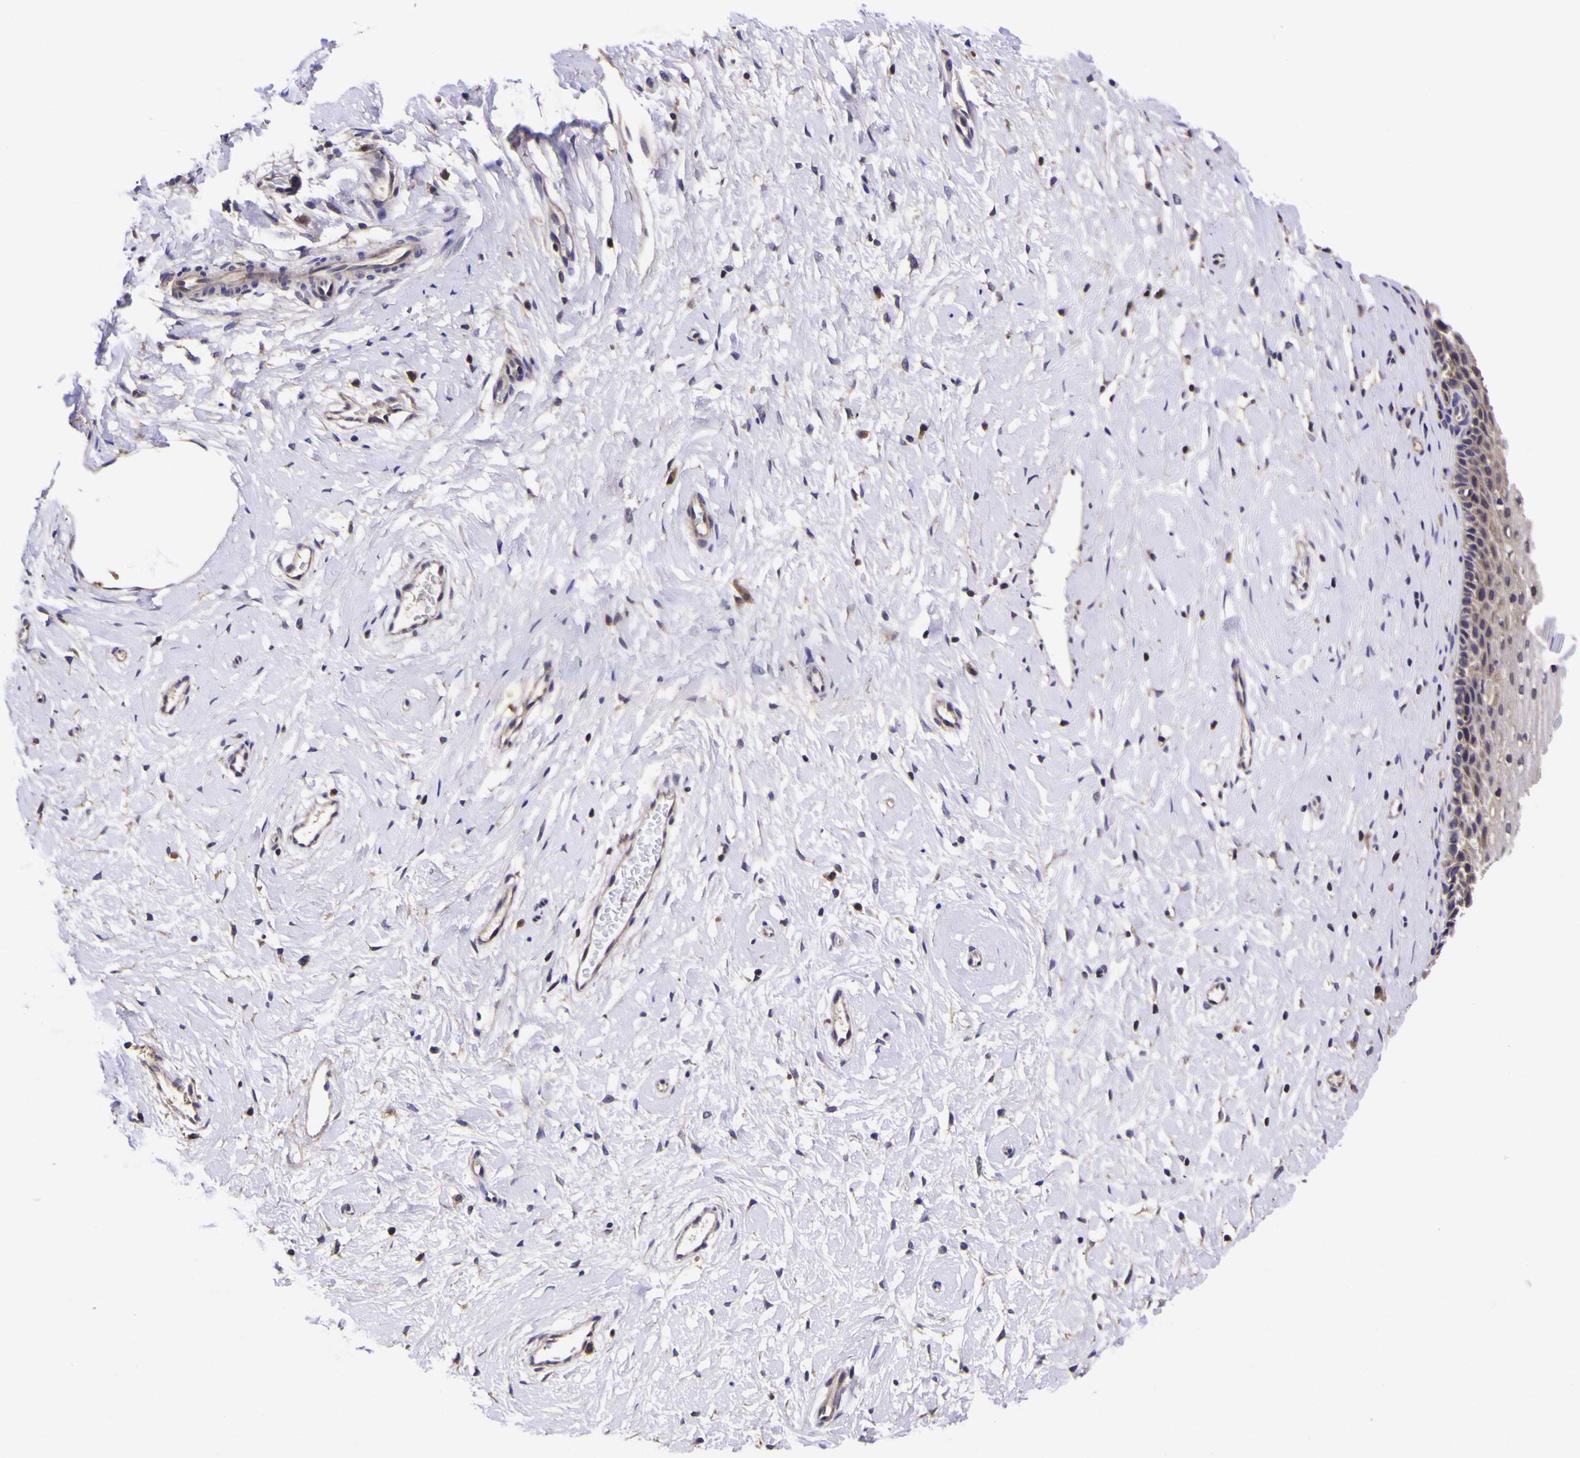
{"staining": {"intensity": "weak", "quantity": ">75%", "location": "cytoplasmic/membranous"}, "tissue": "cervix", "cell_type": "Glandular cells", "image_type": "normal", "snomed": [{"axis": "morphology", "description": "Normal tissue, NOS"}, {"axis": "topography", "description": "Cervix"}], "caption": "A brown stain shows weak cytoplasmic/membranous expression of a protein in glandular cells of benign human cervix. (Stains: DAB in brown, nuclei in blue, Microscopy: brightfield microscopy at high magnification).", "gene": "MAPK14", "patient": {"sex": "female", "age": 39}}